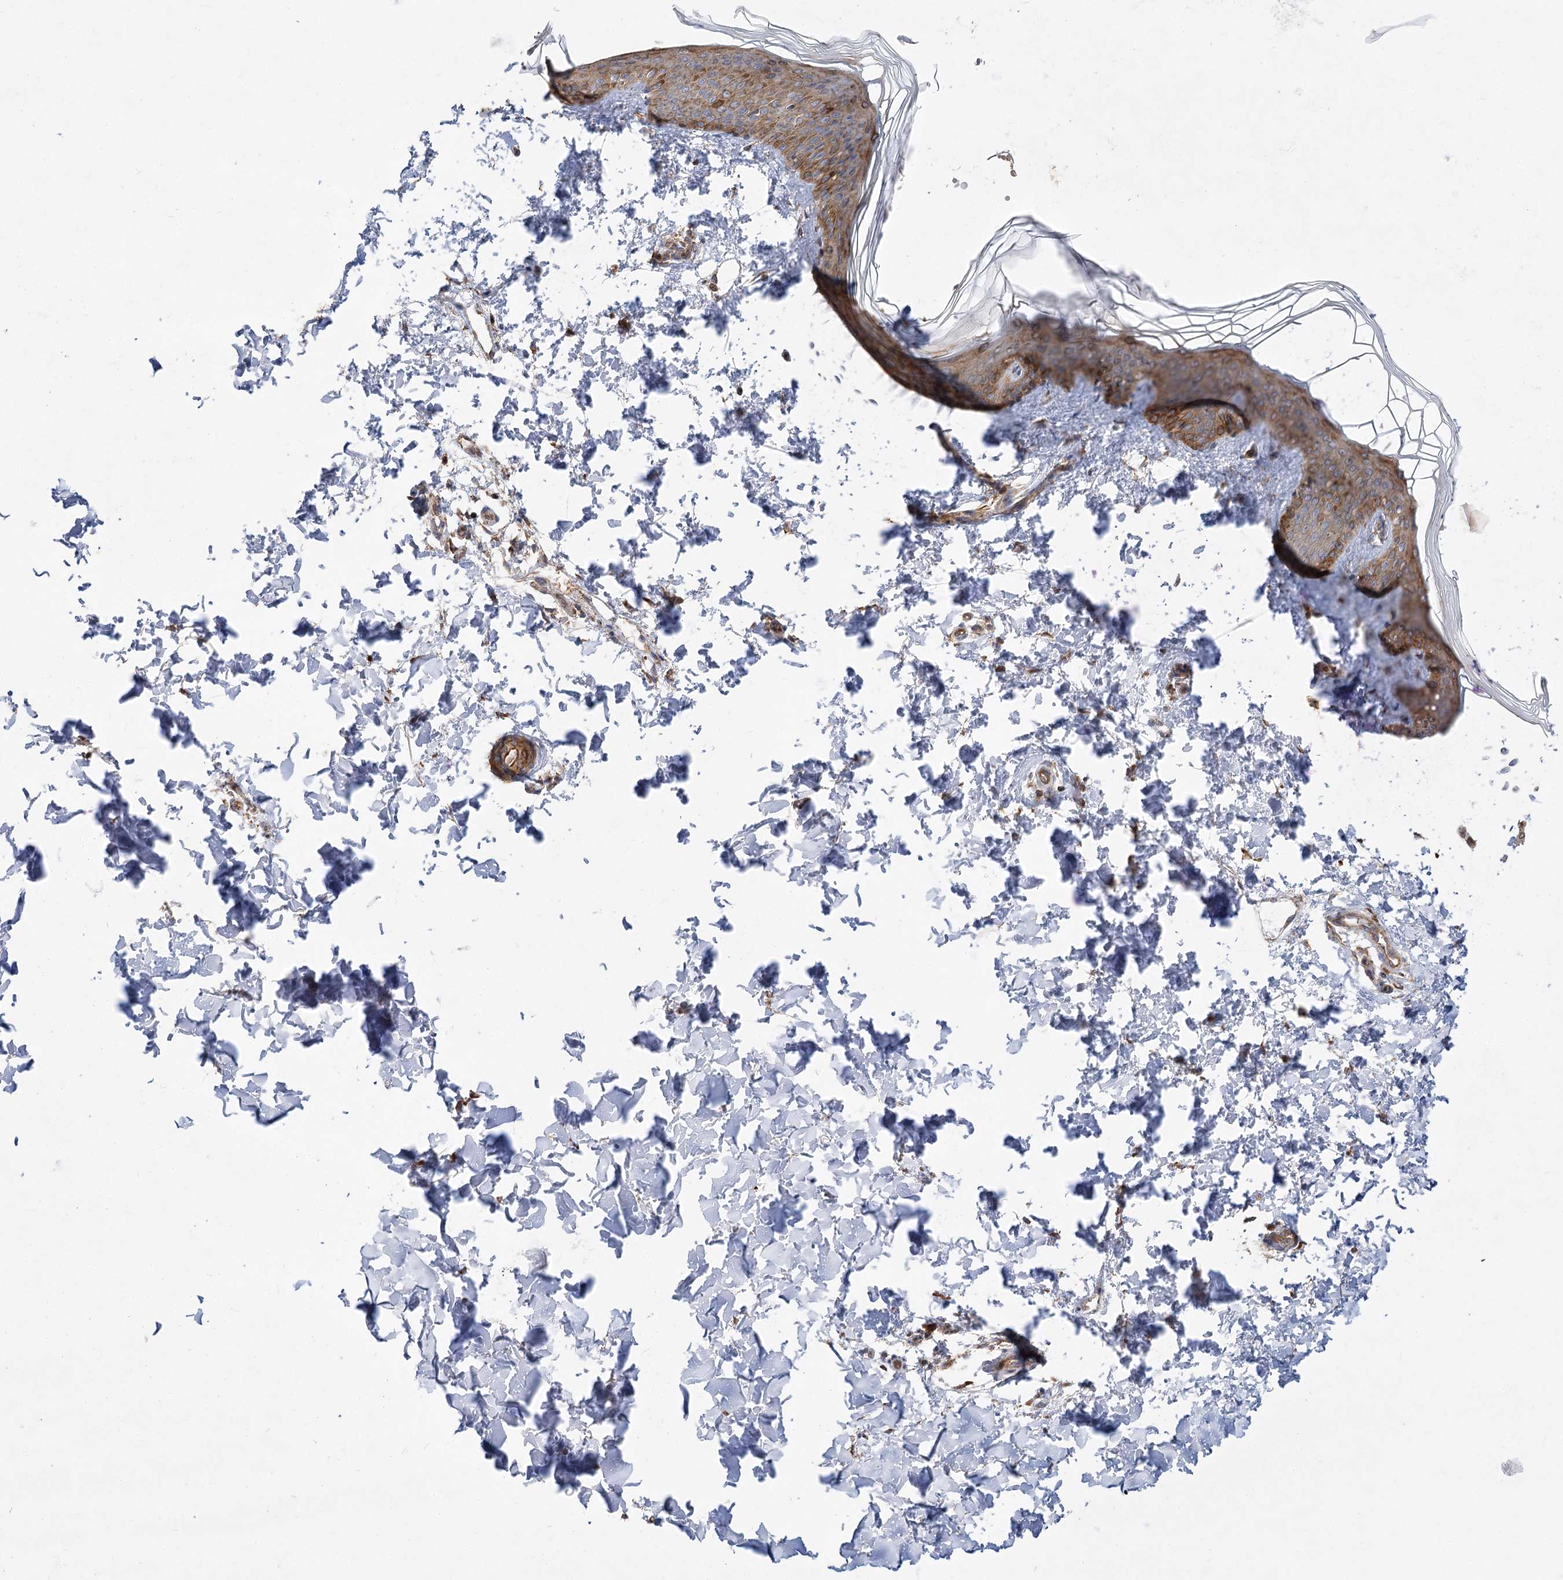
{"staining": {"intensity": "moderate", "quantity": ">75%", "location": "cytoplasmic/membranous"}, "tissue": "skin", "cell_type": "Fibroblasts", "image_type": "normal", "snomed": [{"axis": "morphology", "description": "Normal tissue, NOS"}, {"axis": "morphology", "description": "Neoplasm, benign, NOS"}, {"axis": "topography", "description": "Skin"}, {"axis": "topography", "description": "Soft tissue"}], "caption": "DAB (3,3'-diaminobenzidine) immunohistochemical staining of benign human skin shows moderate cytoplasmic/membranous protein staining in about >75% of fibroblasts.", "gene": "ZFYVE16", "patient": {"sex": "male", "age": 26}}